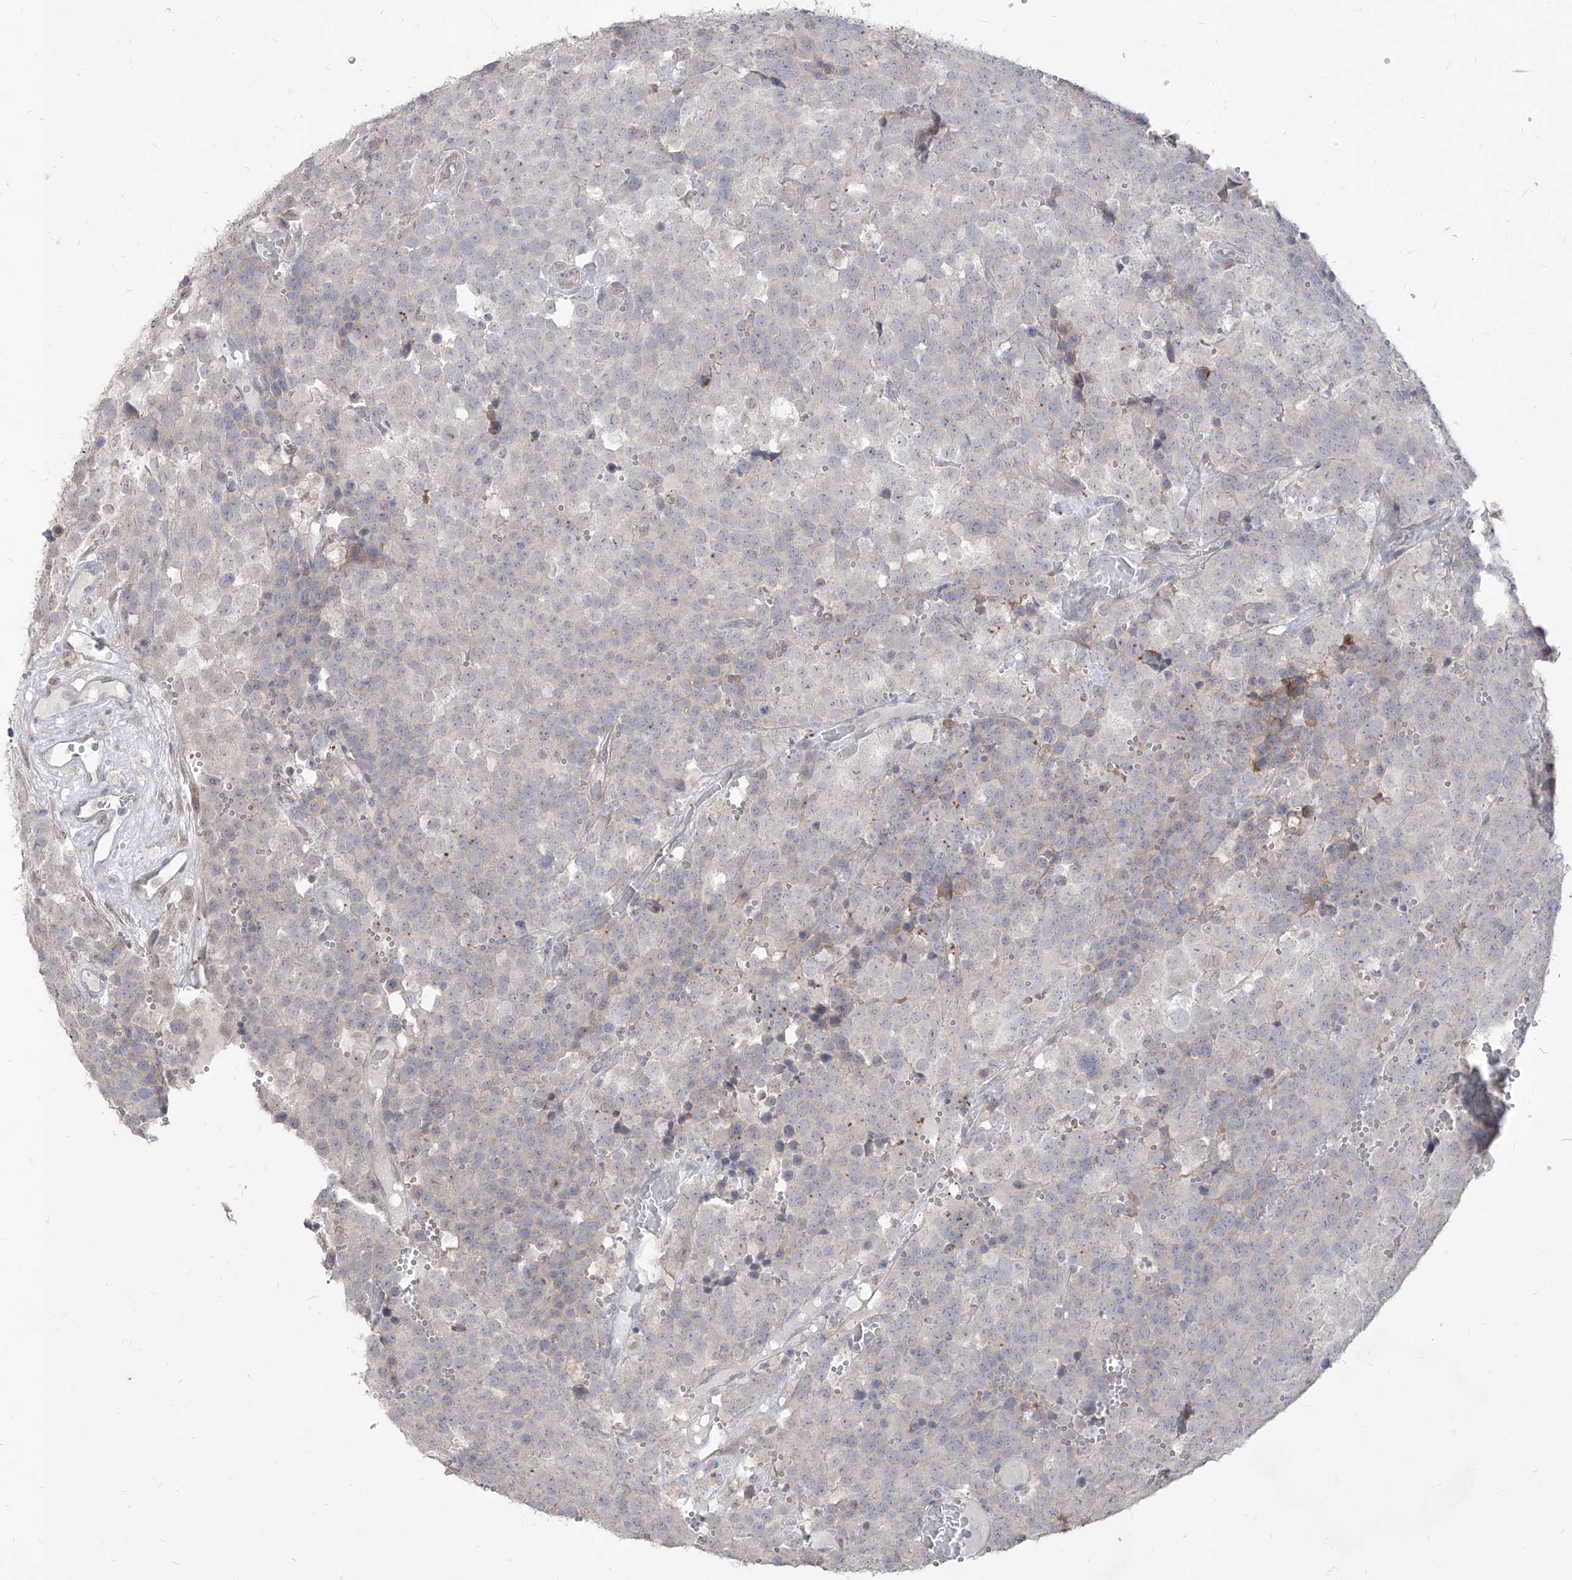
{"staining": {"intensity": "weak", "quantity": "<25%", "location": "cytoplasmic/membranous"}, "tissue": "testis cancer", "cell_type": "Tumor cells", "image_type": "cancer", "snomed": [{"axis": "morphology", "description": "Seminoma, NOS"}, {"axis": "topography", "description": "Testis"}], "caption": "Testis cancer (seminoma) stained for a protein using IHC exhibits no positivity tumor cells.", "gene": "PHF20L1", "patient": {"sex": "male", "age": 71}}